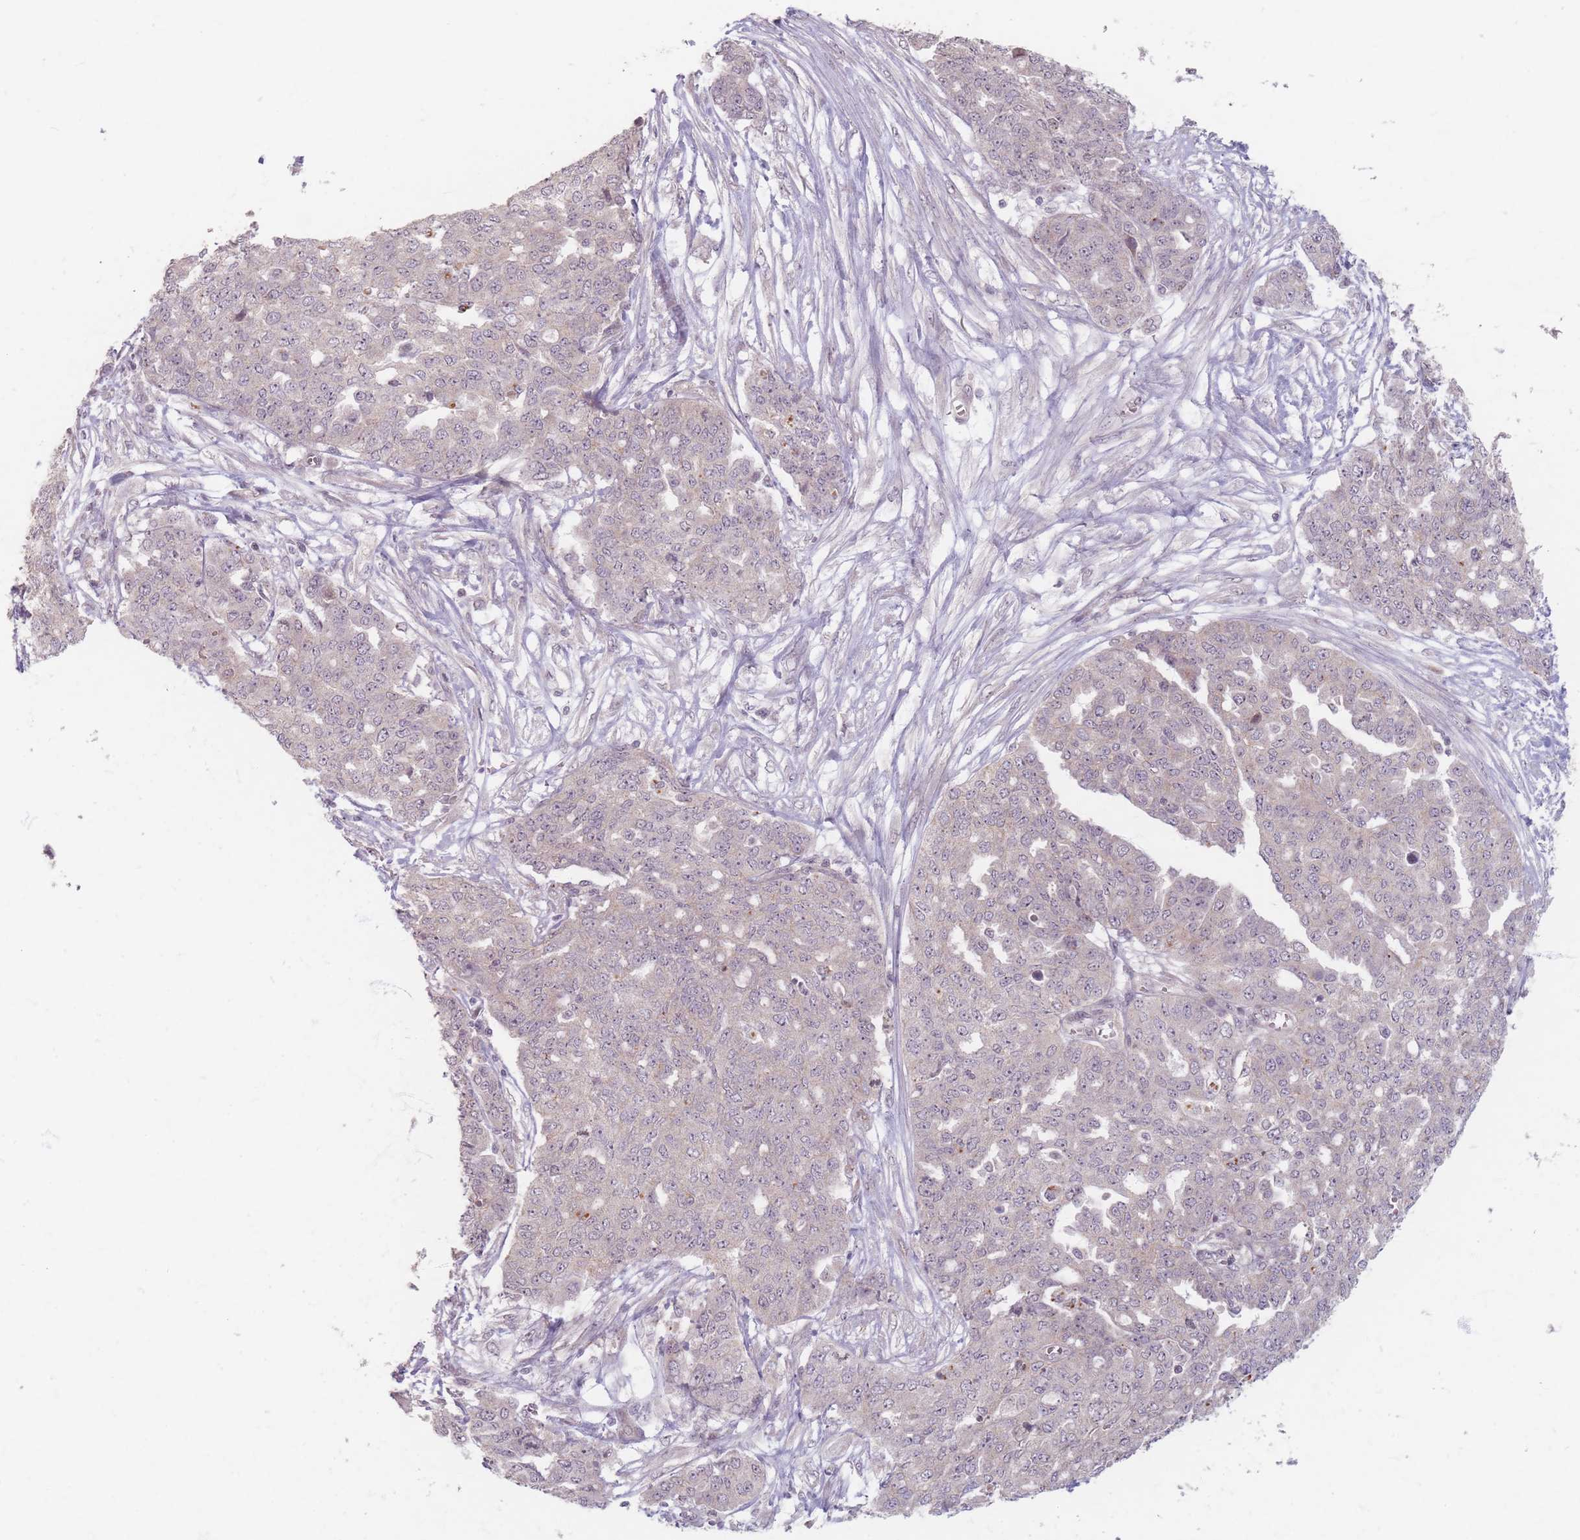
{"staining": {"intensity": "negative", "quantity": "none", "location": "none"}, "tissue": "ovarian cancer", "cell_type": "Tumor cells", "image_type": "cancer", "snomed": [{"axis": "morphology", "description": "Cystadenocarcinoma, serous, NOS"}, {"axis": "topography", "description": "Soft tissue"}, {"axis": "topography", "description": "Ovary"}], "caption": "An immunohistochemistry (IHC) photomicrograph of ovarian serous cystadenocarcinoma is shown. There is no staining in tumor cells of ovarian serous cystadenocarcinoma.", "gene": "GABRA6", "patient": {"sex": "female", "age": 57}}